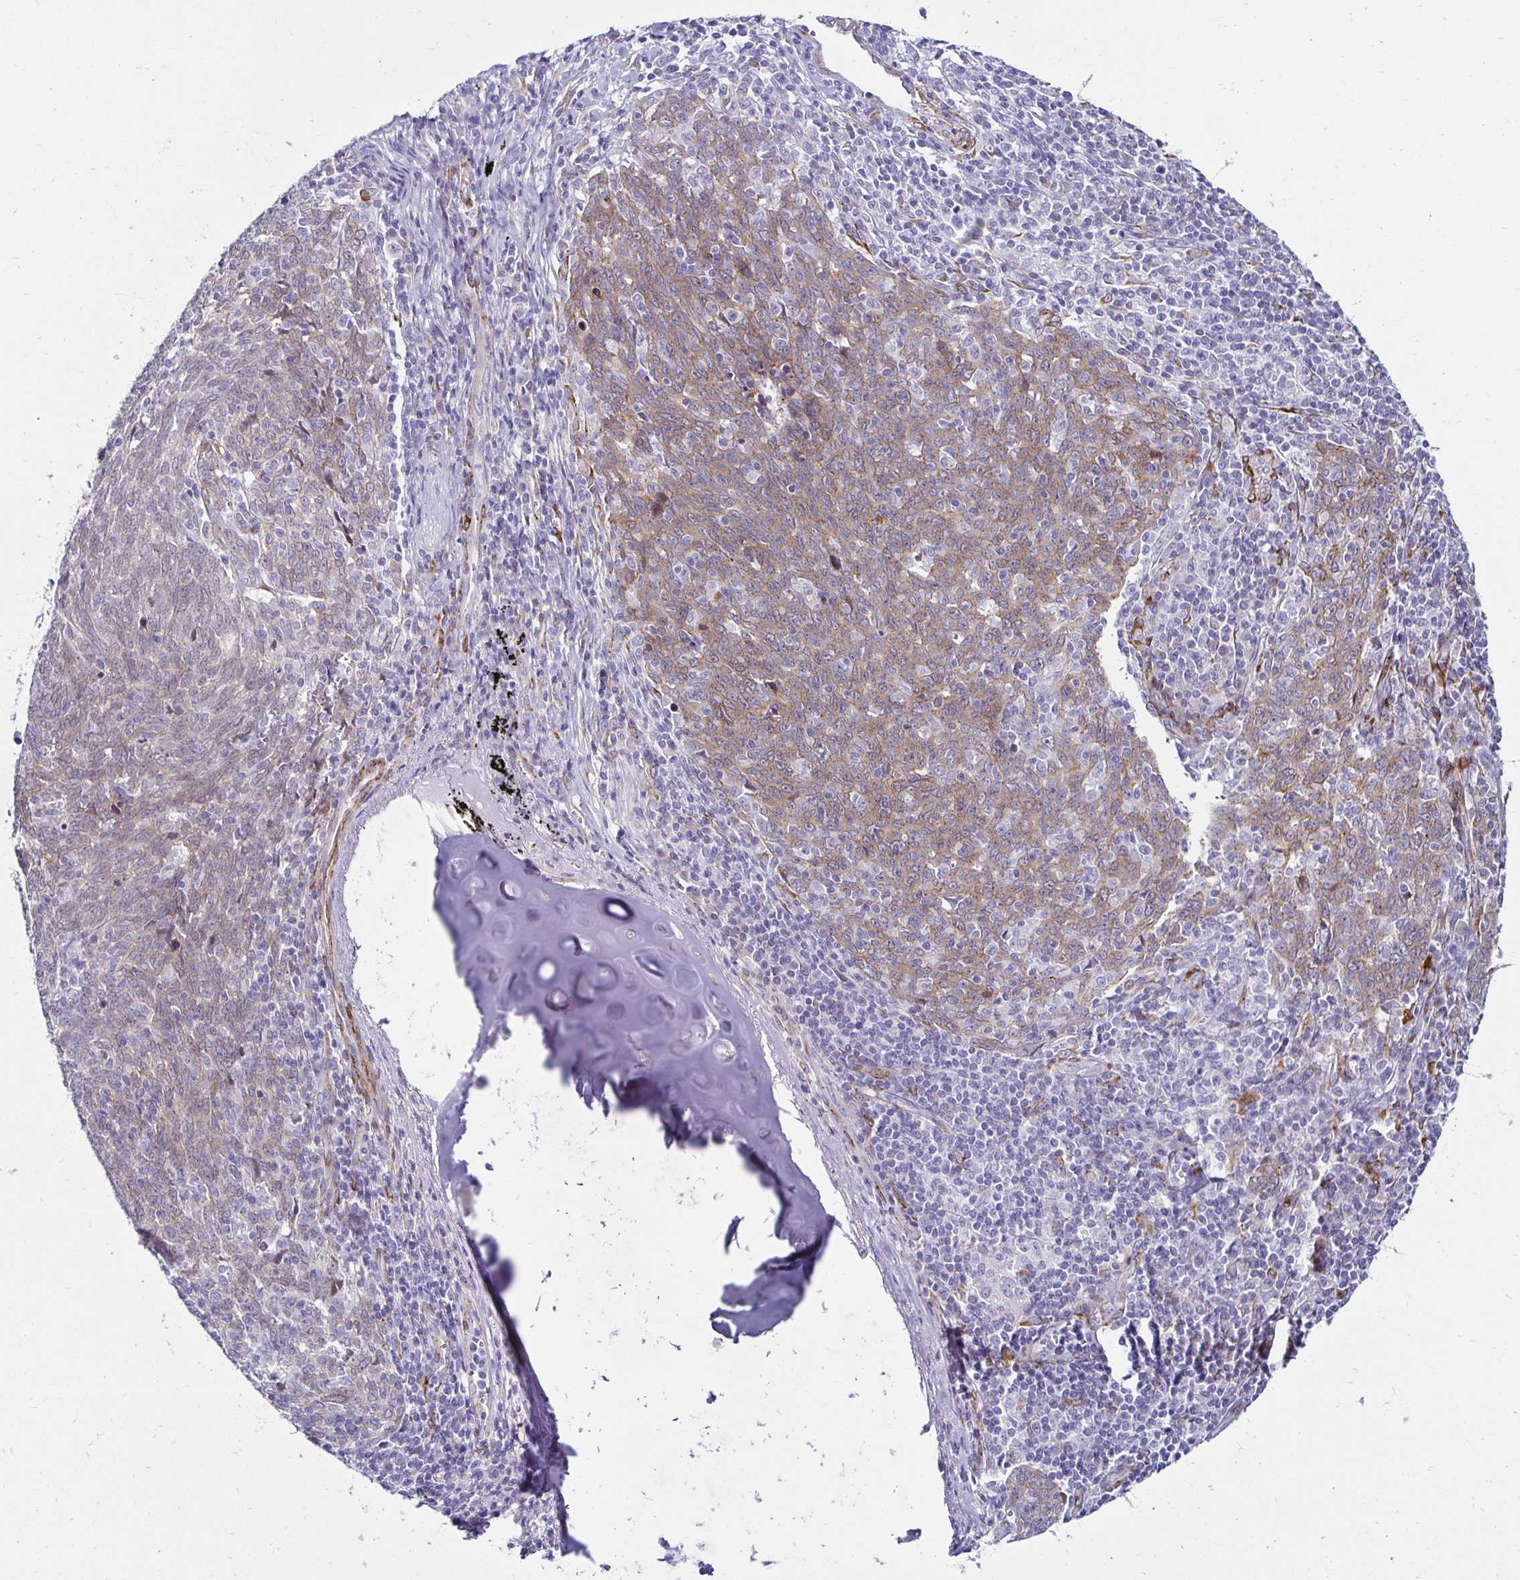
{"staining": {"intensity": "weak", "quantity": ">75%", "location": "cytoplasmic/membranous"}, "tissue": "lung cancer", "cell_type": "Tumor cells", "image_type": "cancer", "snomed": [{"axis": "morphology", "description": "Squamous cell carcinoma, NOS"}, {"axis": "topography", "description": "Lung"}], "caption": "An immunohistochemistry (IHC) photomicrograph of neoplastic tissue is shown. Protein staining in brown highlights weak cytoplasmic/membranous positivity in lung cancer within tumor cells.", "gene": "ANKRD62", "patient": {"sex": "female", "age": 72}}